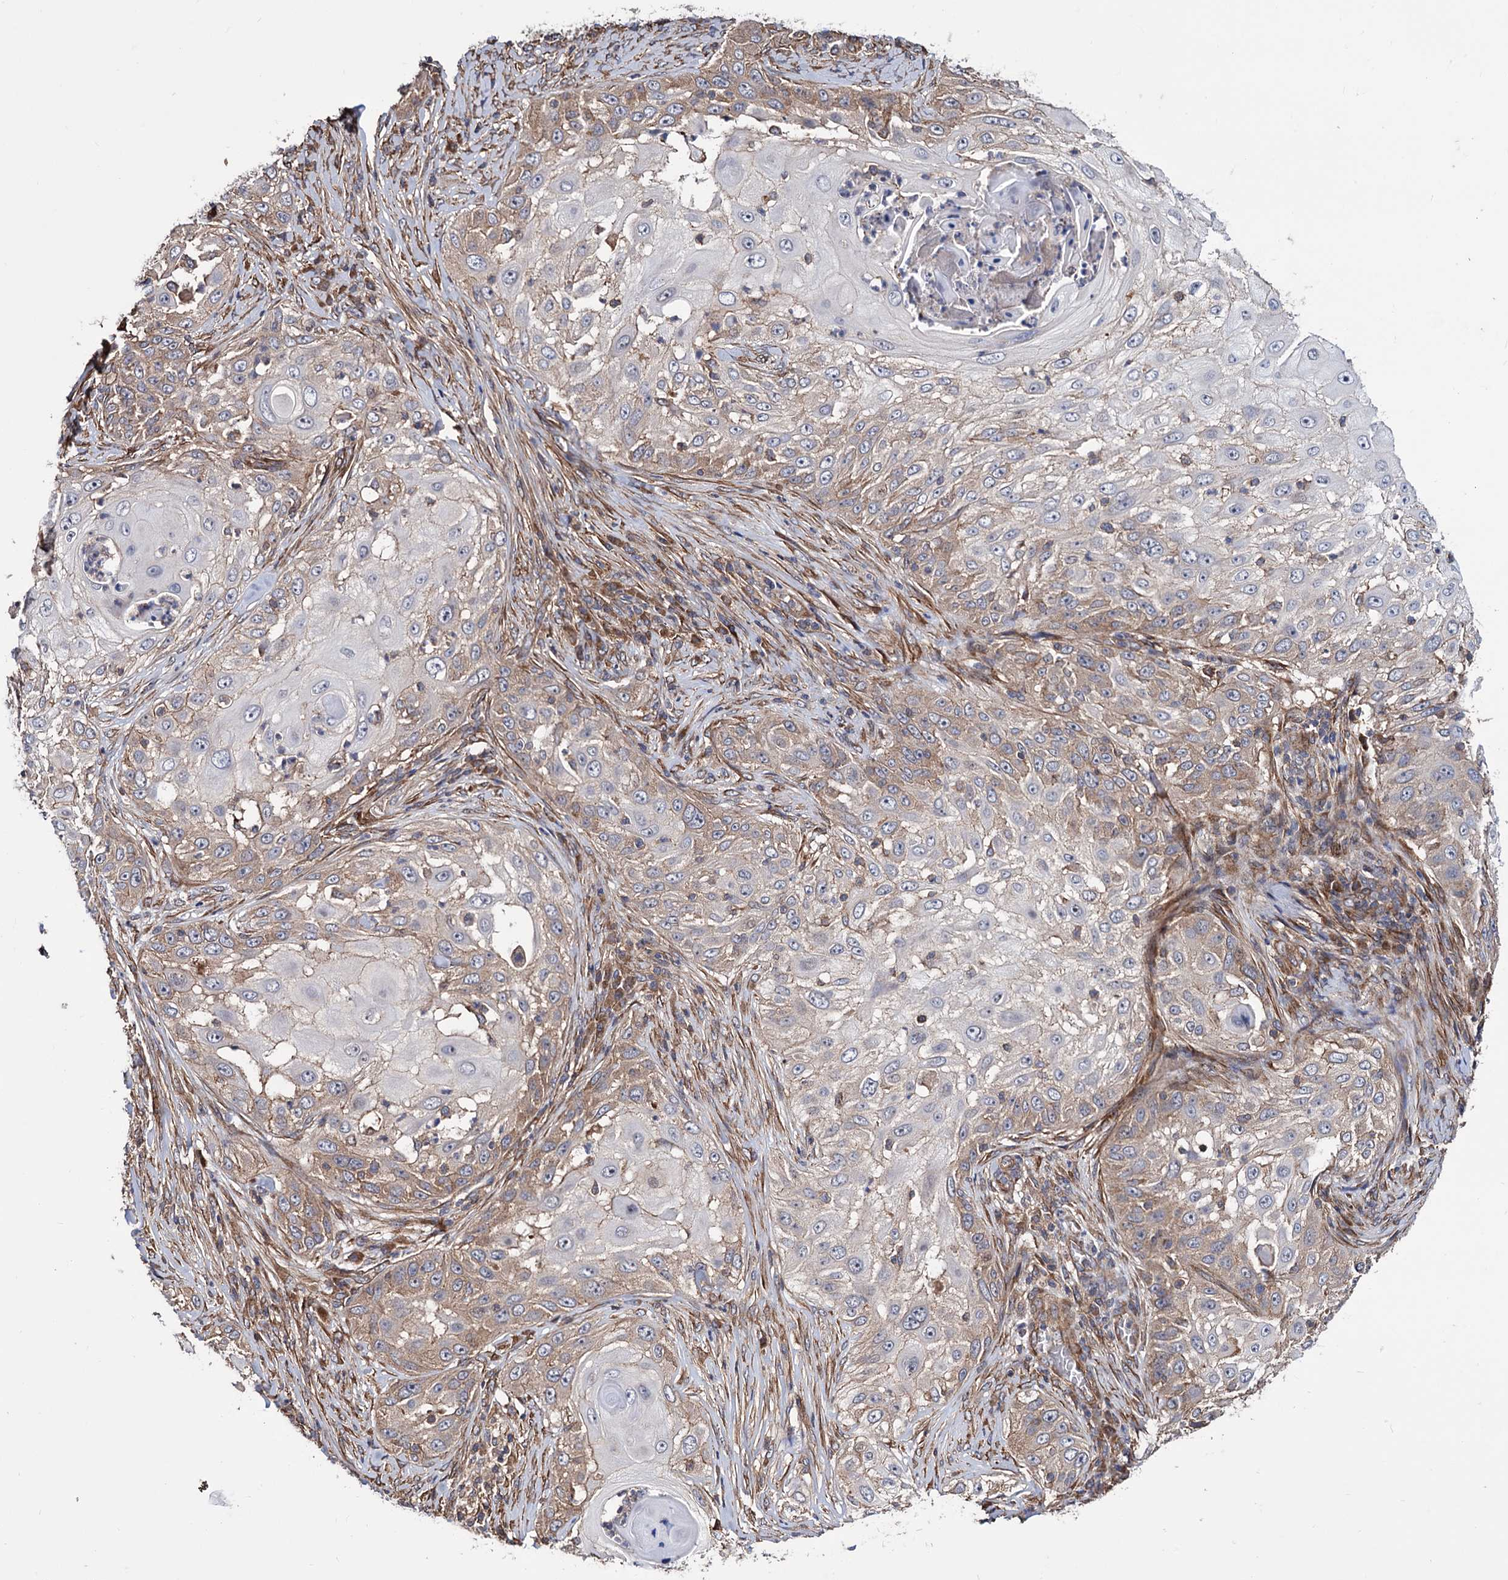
{"staining": {"intensity": "weak", "quantity": "25%-75%", "location": "cytoplasmic/membranous"}, "tissue": "skin cancer", "cell_type": "Tumor cells", "image_type": "cancer", "snomed": [{"axis": "morphology", "description": "Squamous cell carcinoma, NOS"}, {"axis": "topography", "description": "Skin"}], "caption": "Squamous cell carcinoma (skin) stained with a brown dye demonstrates weak cytoplasmic/membranous positive expression in approximately 25%-75% of tumor cells.", "gene": "FERMT2", "patient": {"sex": "female", "age": 44}}